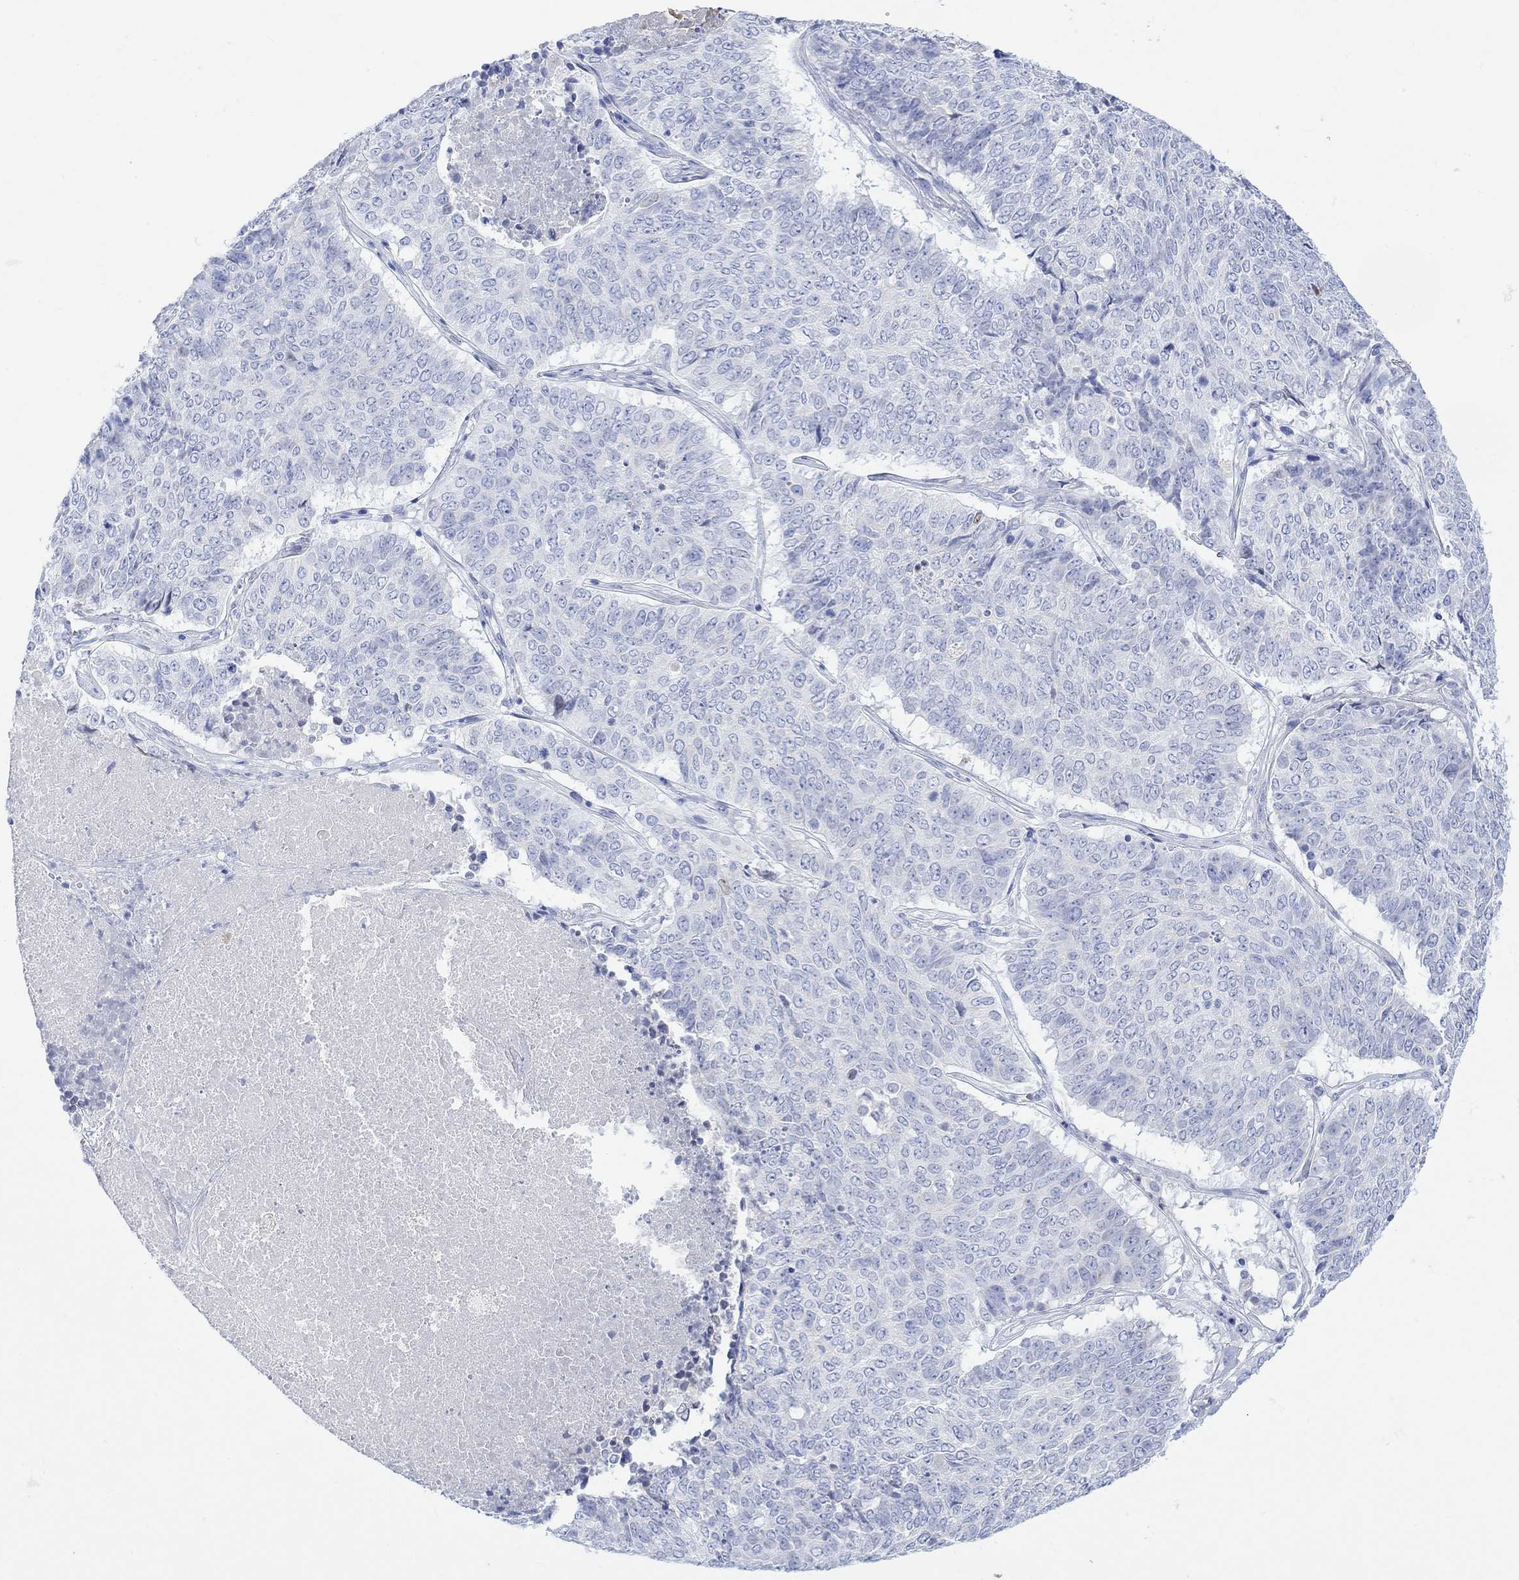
{"staining": {"intensity": "negative", "quantity": "none", "location": "none"}, "tissue": "lung cancer", "cell_type": "Tumor cells", "image_type": "cancer", "snomed": [{"axis": "morphology", "description": "Squamous cell carcinoma, NOS"}, {"axis": "topography", "description": "Lung"}], "caption": "Immunohistochemistry (IHC) of lung squamous cell carcinoma reveals no staining in tumor cells.", "gene": "CALCA", "patient": {"sex": "male", "age": 64}}